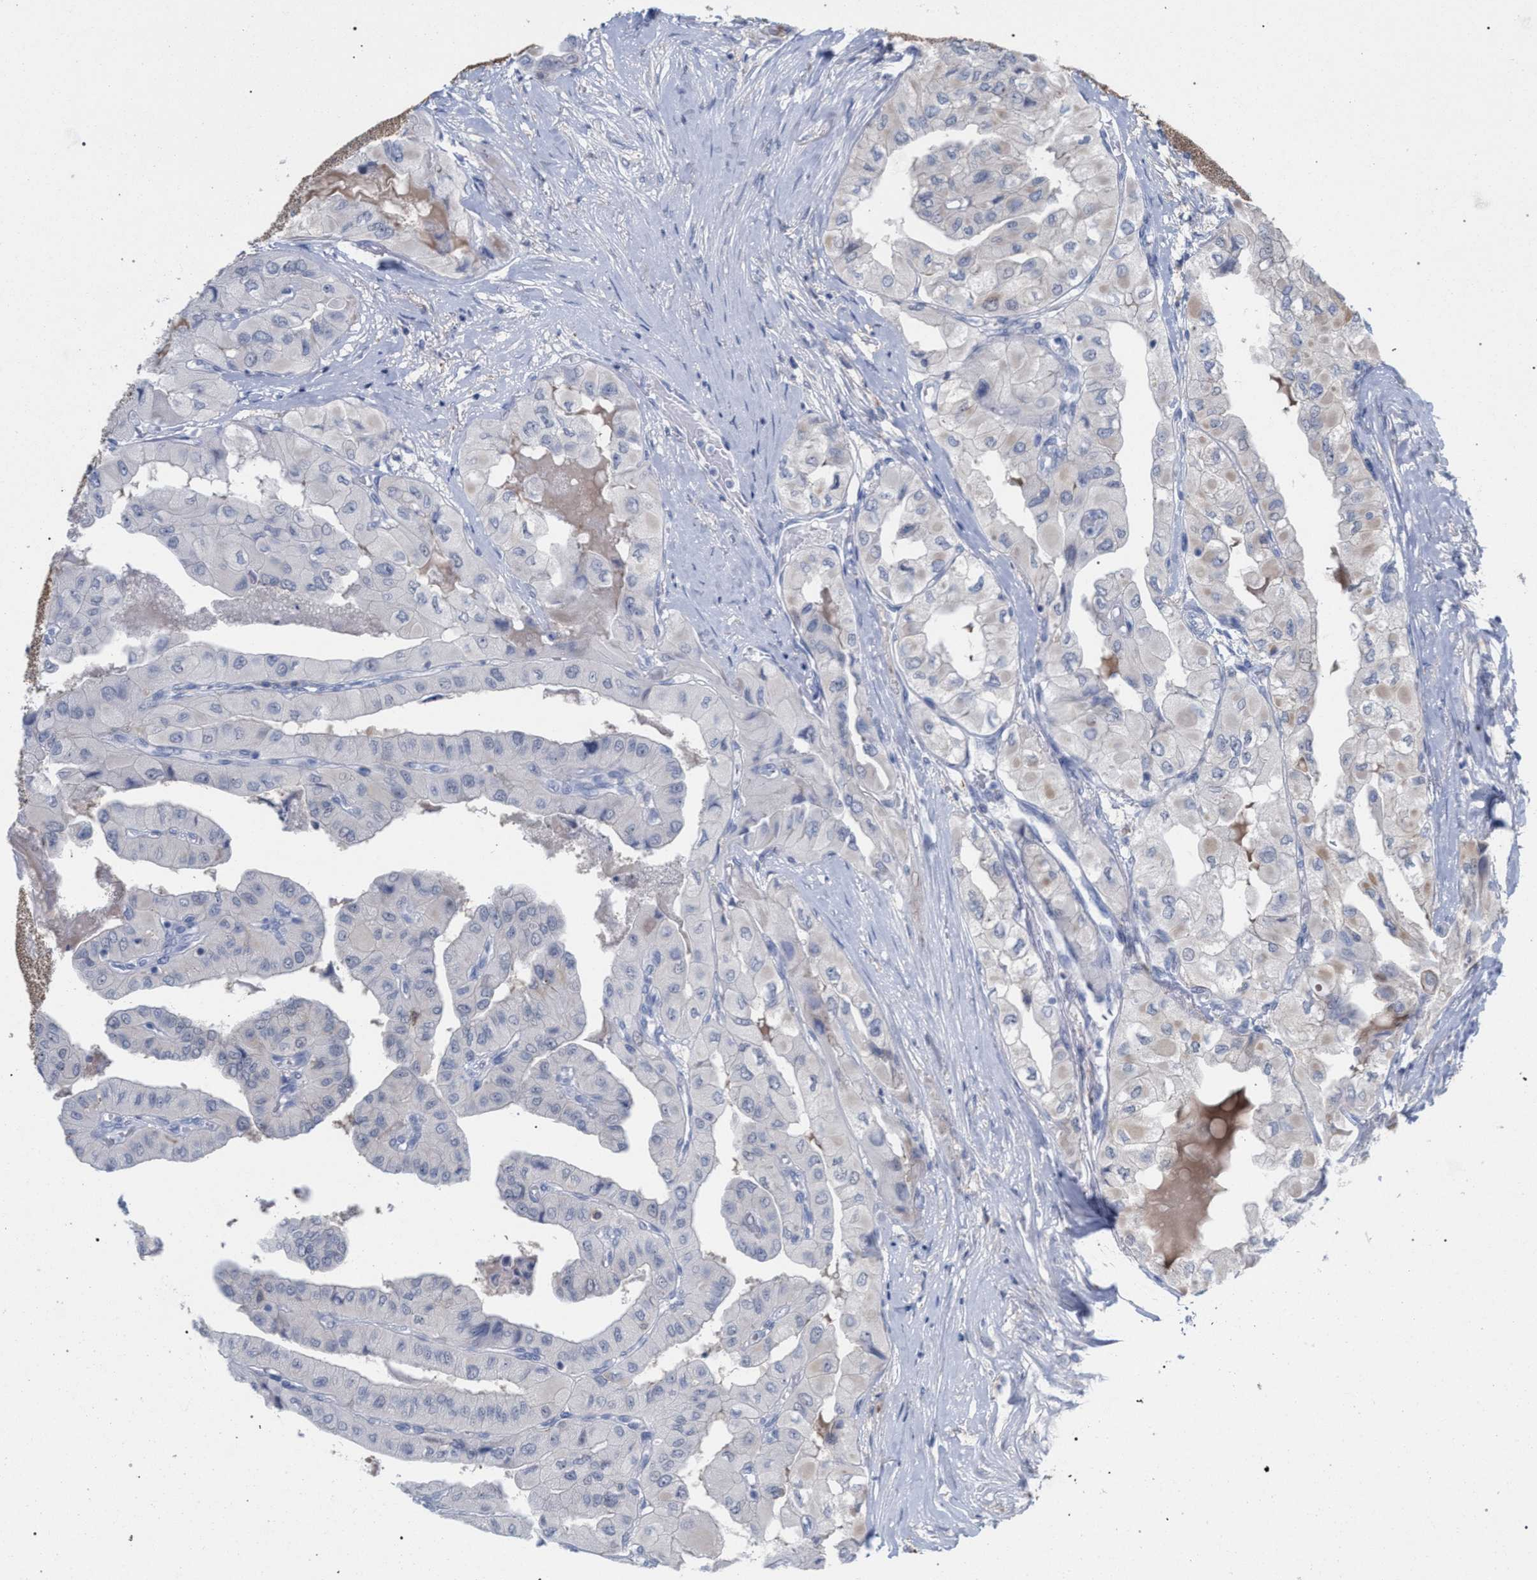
{"staining": {"intensity": "weak", "quantity": "<25%", "location": "cytoplasmic/membranous"}, "tissue": "thyroid cancer", "cell_type": "Tumor cells", "image_type": "cancer", "snomed": [{"axis": "morphology", "description": "Papillary adenocarcinoma, NOS"}, {"axis": "topography", "description": "Thyroid gland"}], "caption": "An immunohistochemistry (IHC) histopathology image of thyroid cancer (papillary adenocarcinoma) is shown. There is no staining in tumor cells of thyroid cancer (papillary adenocarcinoma). The staining was performed using DAB to visualize the protein expression in brown, while the nuclei were stained in blue with hematoxylin (Magnification: 20x).", "gene": "FHOD3", "patient": {"sex": "female", "age": 59}}